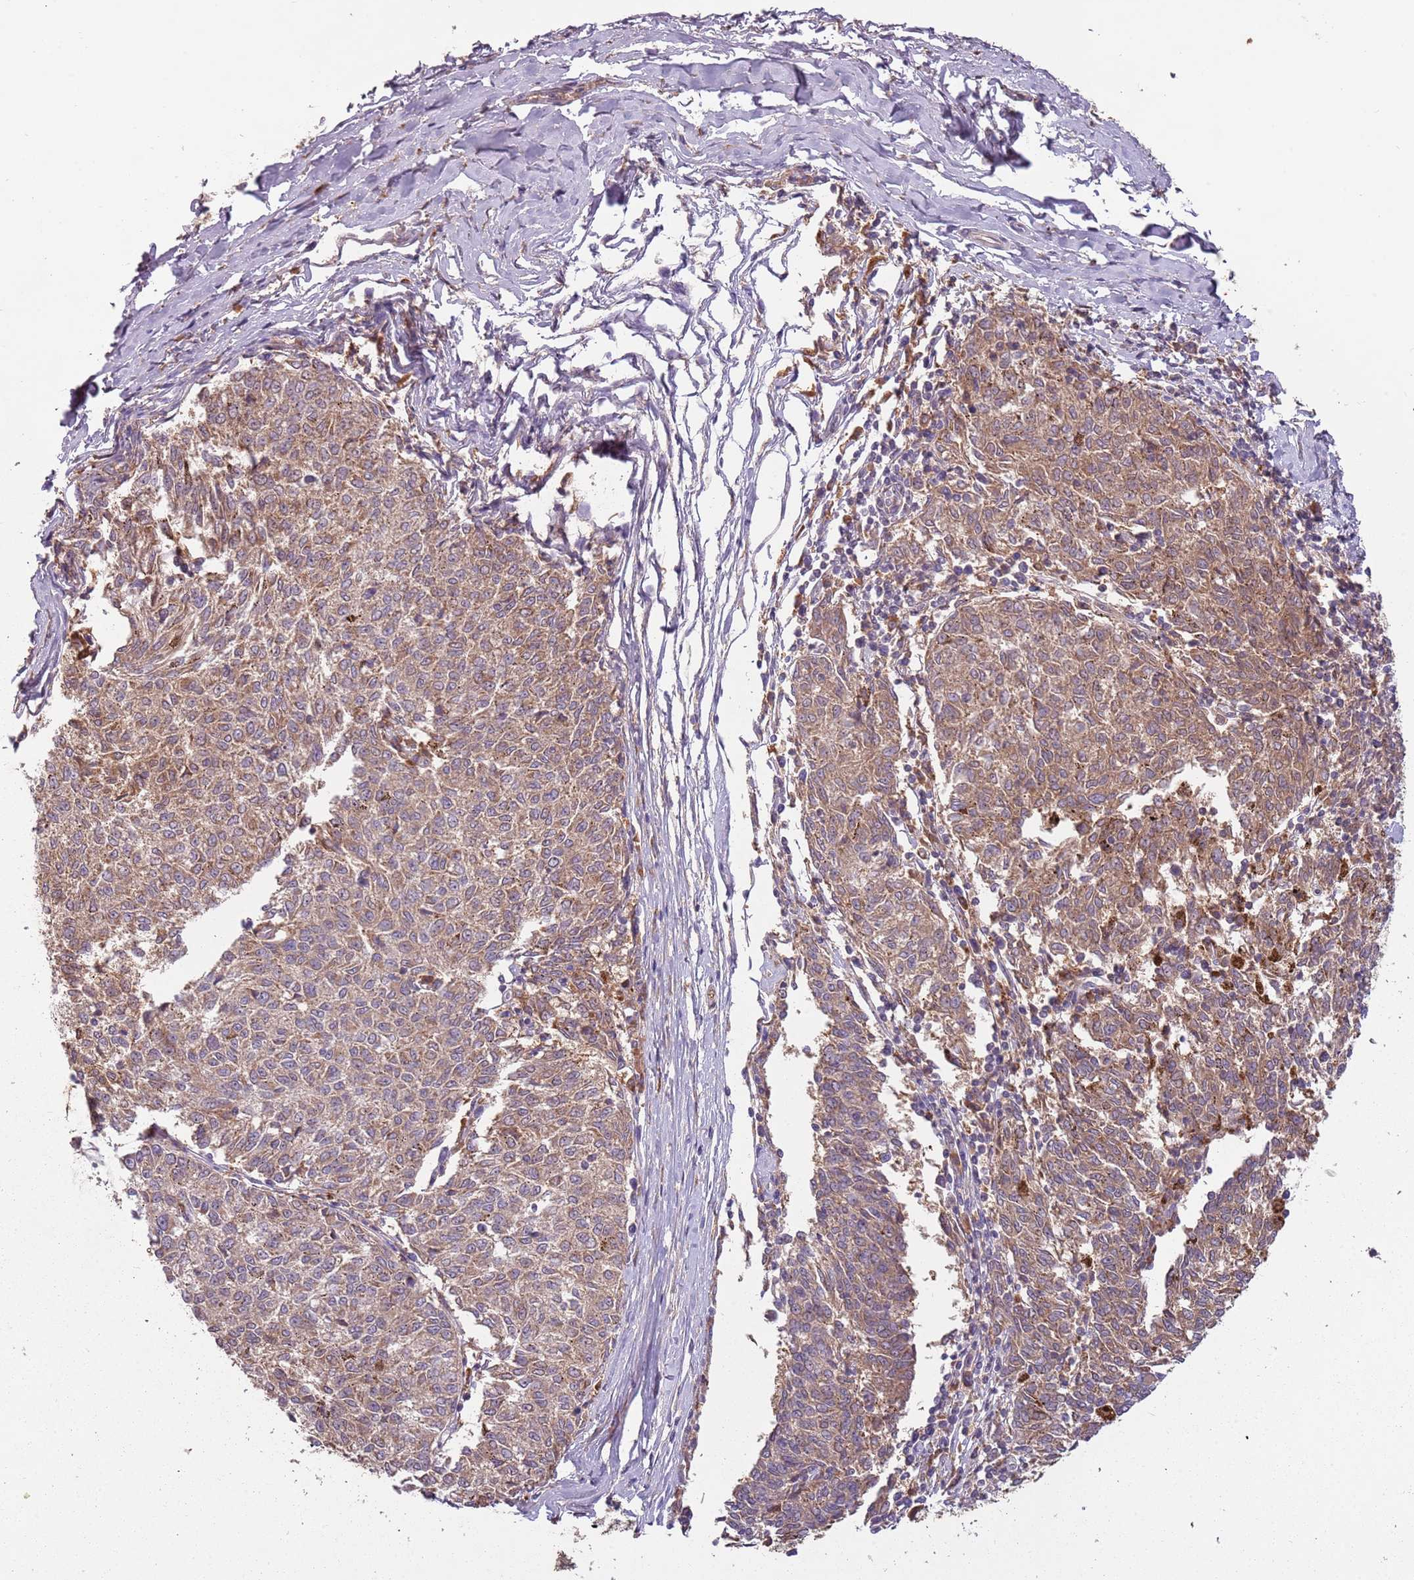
{"staining": {"intensity": "moderate", "quantity": ">75%", "location": "cytoplasmic/membranous"}, "tissue": "melanoma", "cell_type": "Tumor cells", "image_type": "cancer", "snomed": [{"axis": "morphology", "description": "Malignant melanoma, NOS"}, {"axis": "topography", "description": "Skin"}], "caption": "Malignant melanoma stained for a protein shows moderate cytoplasmic/membranous positivity in tumor cells.", "gene": "FECH", "patient": {"sex": "female", "age": 72}}